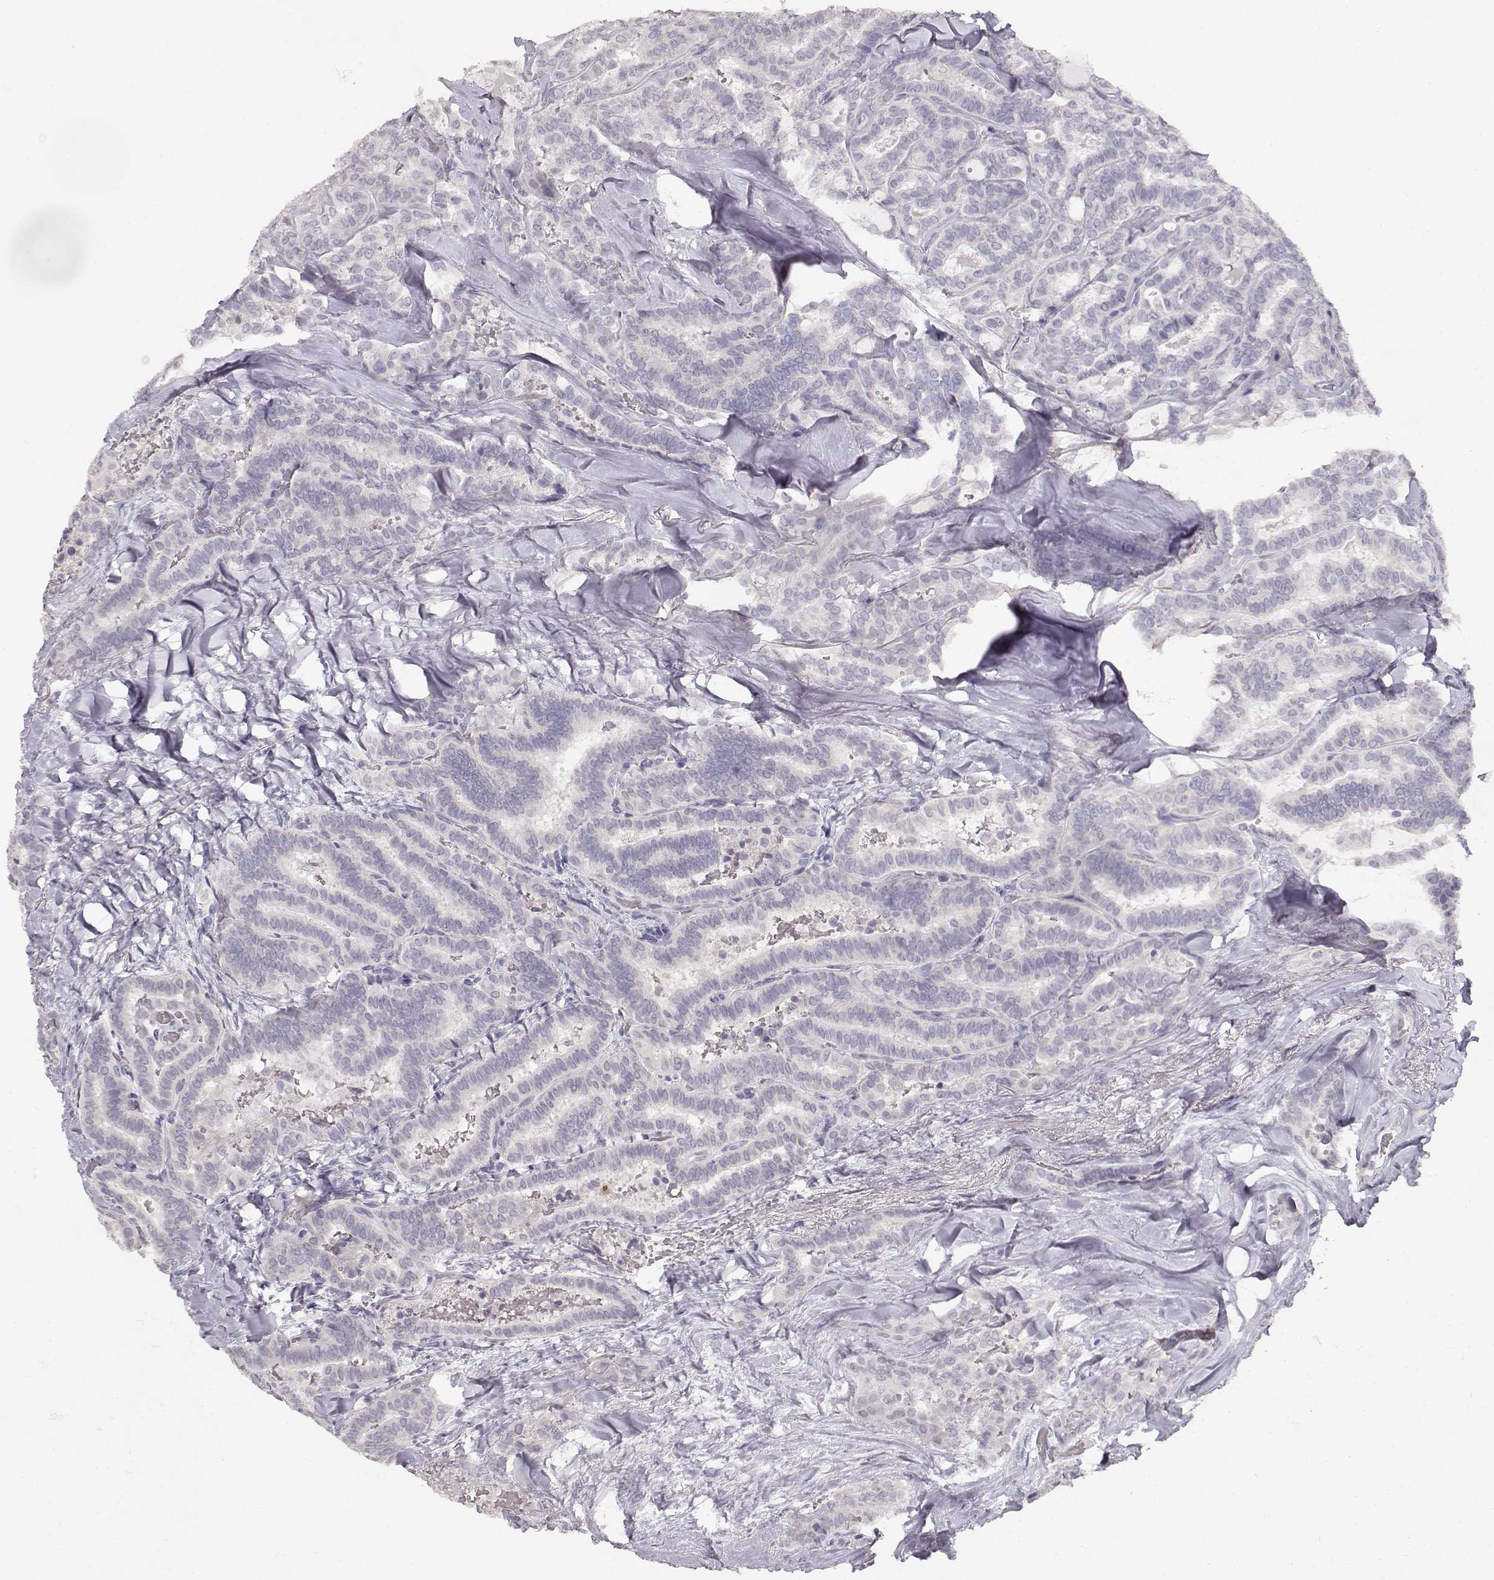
{"staining": {"intensity": "negative", "quantity": "none", "location": "none"}, "tissue": "thyroid cancer", "cell_type": "Tumor cells", "image_type": "cancer", "snomed": [{"axis": "morphology", "description": "Papillary adenocarcinoma, NOS"}, {"axis": "topography", "description": "Thyroid gland"}], "caption": "Image shows no significant protein staining in tumor cells of thyroid cancer. The staining is performed using DAB (3,3'-diaminobenzidine) brown chromogen with nuclei counter-stained in using hematoxylin.", "gene": "TPH2", "patient": {"sex": "female", "age": 39}}